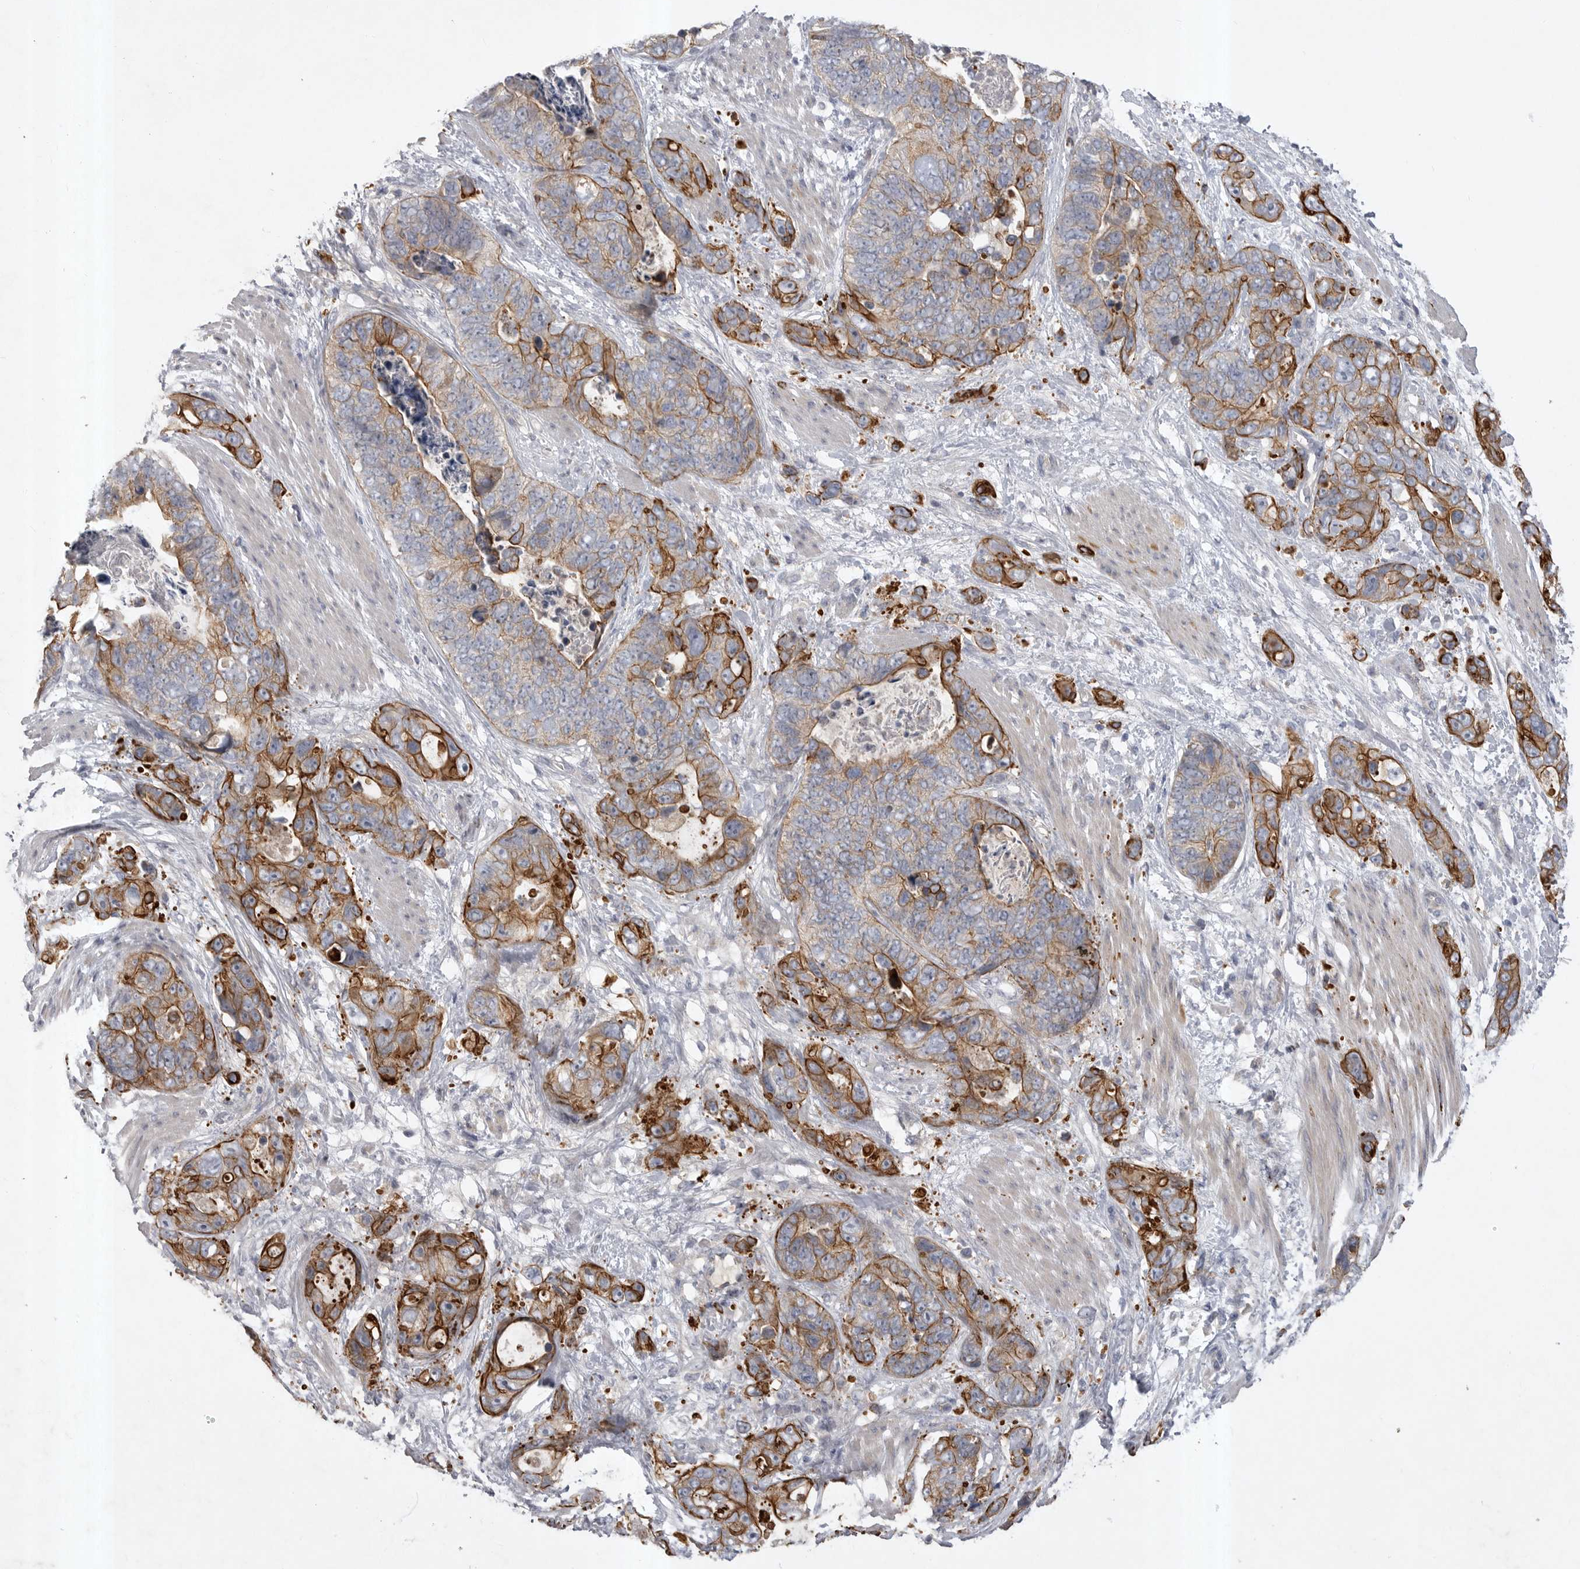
{"staining": {"intensity": "strong", "quantity": ">75%", "location": "cytoplasmic/membranous"}, "tissue": "stomach cancer", "cell_type": "Tumor cells", "image_type": "cancer", "snomed": [{"axis": "morphology", "description": "Normal tissue, NOS"}, {"axis": "morphology", "description": "Adenocarcinoma, NOS"}, {"axis": "topography", "description": "Stomach"}], "caption": "IHC of human stomach cancer (adenocarcinoma) demonstrates high levels of strong cytoplasmic/membranous expression in approximately >75% of tumor cells.", "gene": "DHDDS", "patient": {"sex": "female", "age": 89}}